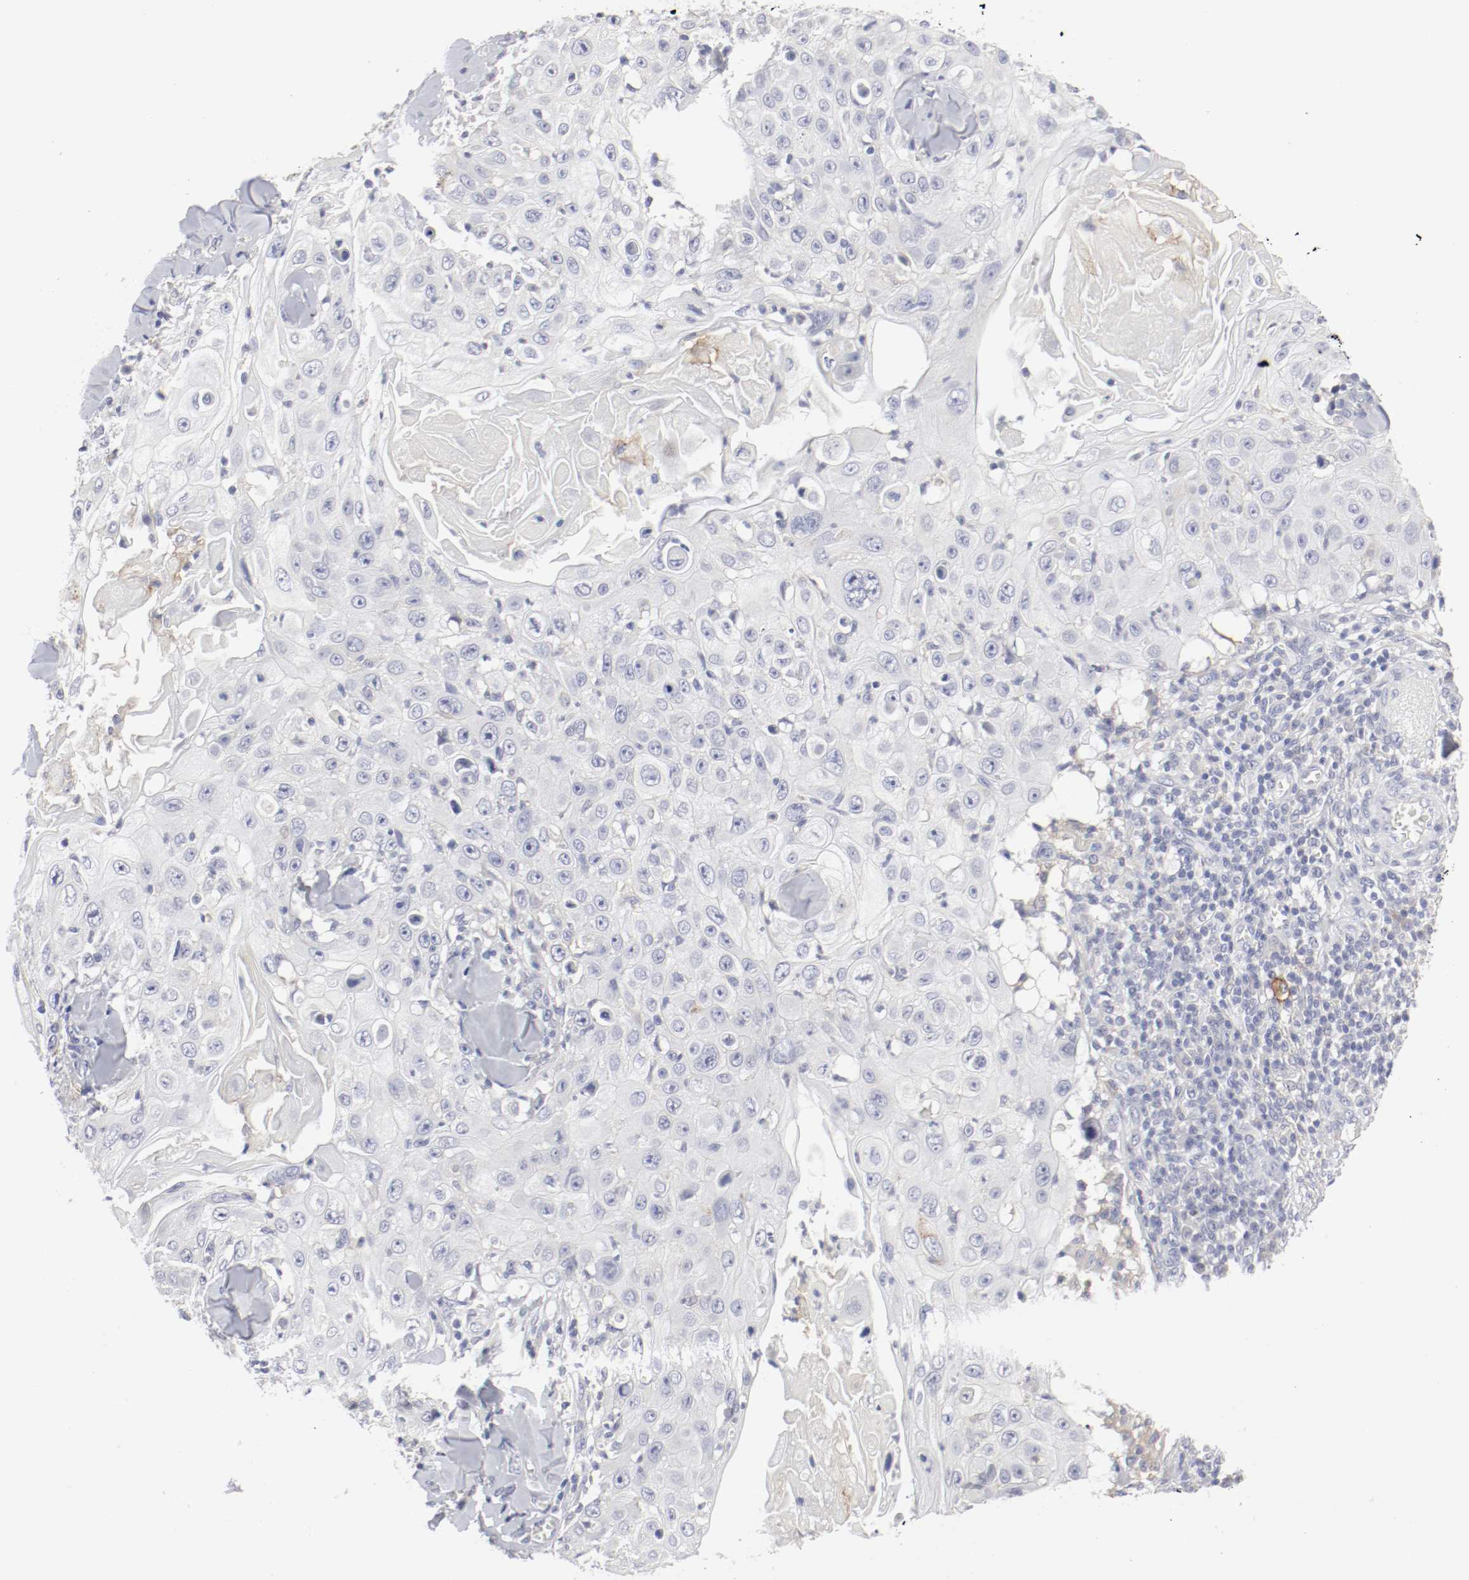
{"staining": {"intensity": "negative", "quantity": "none", "location": "none"}, "tissue": "skin cancer", "cell_type": "Tumor cells", "image_type": "cancer", "snomed": [{"axis": "morphology", "description": "Squamous cell carcinoma, NOS"}, {"axis": "topography", "description": "Skin"}], "caption": "There is no significant staining in tumor cells of skin squamous cell carcinoma.", "gene": "ITGAX", "patient": {"sex": "male", "age": 86}}